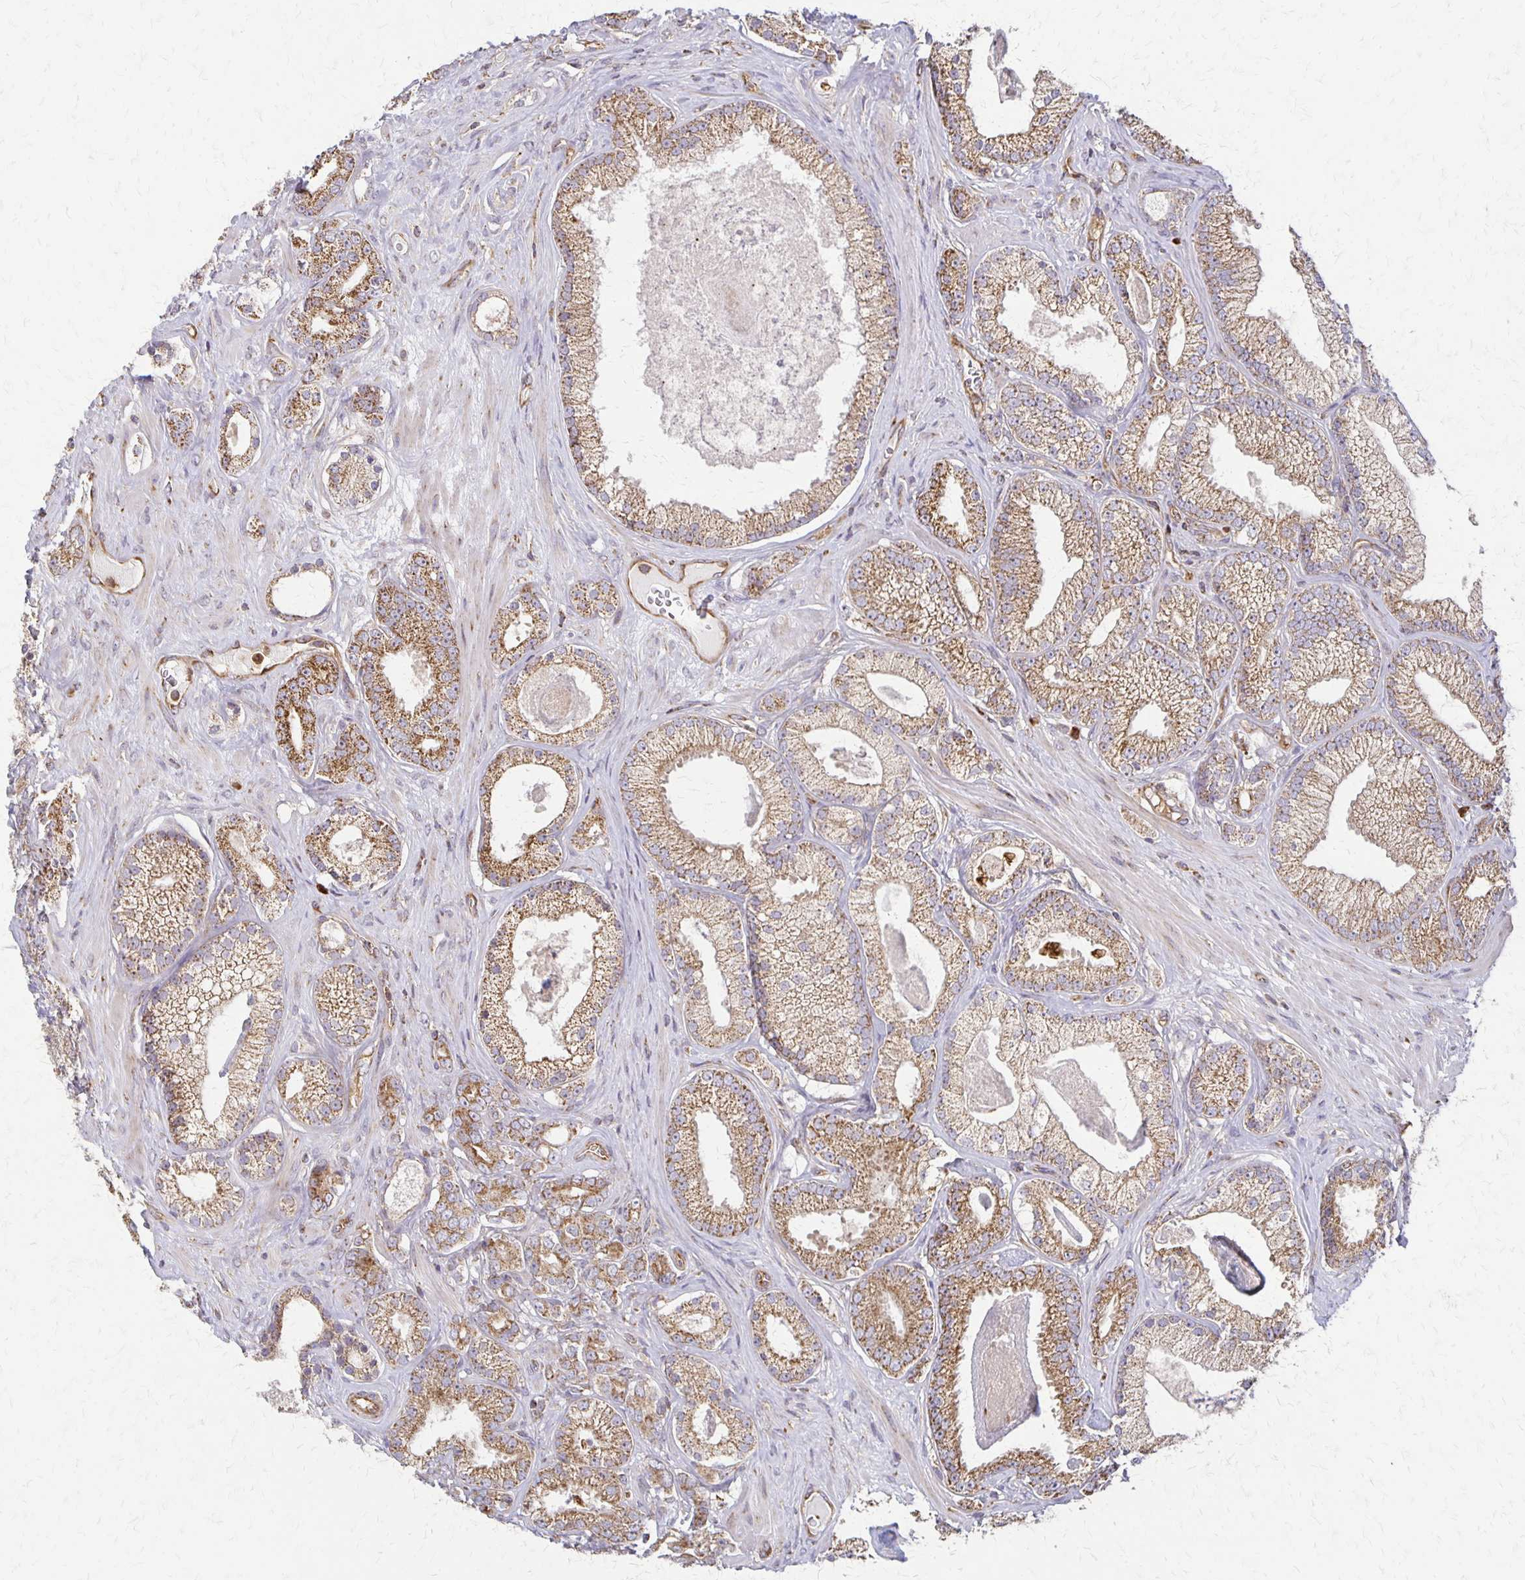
{"staining": {"intensity": "moderate", "quantity": "25%-75%", "location": "cytoplasmic/membranous"}, "tissue": "prostate cancer", "cell_type": "Tumor cells", "image_type": "cancer", "snomed": [{"axis": "morphology", "description": "Adenocarcinoma, High grade"}, {"axis": "topography", "description": "Prostate"}], "caption": "This is a micrograph of immunohistochemistry (IHC) staining of adenocarcinoma (high-grade) (prostate), which shows moderate positivity in the cytoplasmic/membranous of tumor cells.", "gene": "EIF4EBP2", "patient": {"sex": "male", "age": 66}}